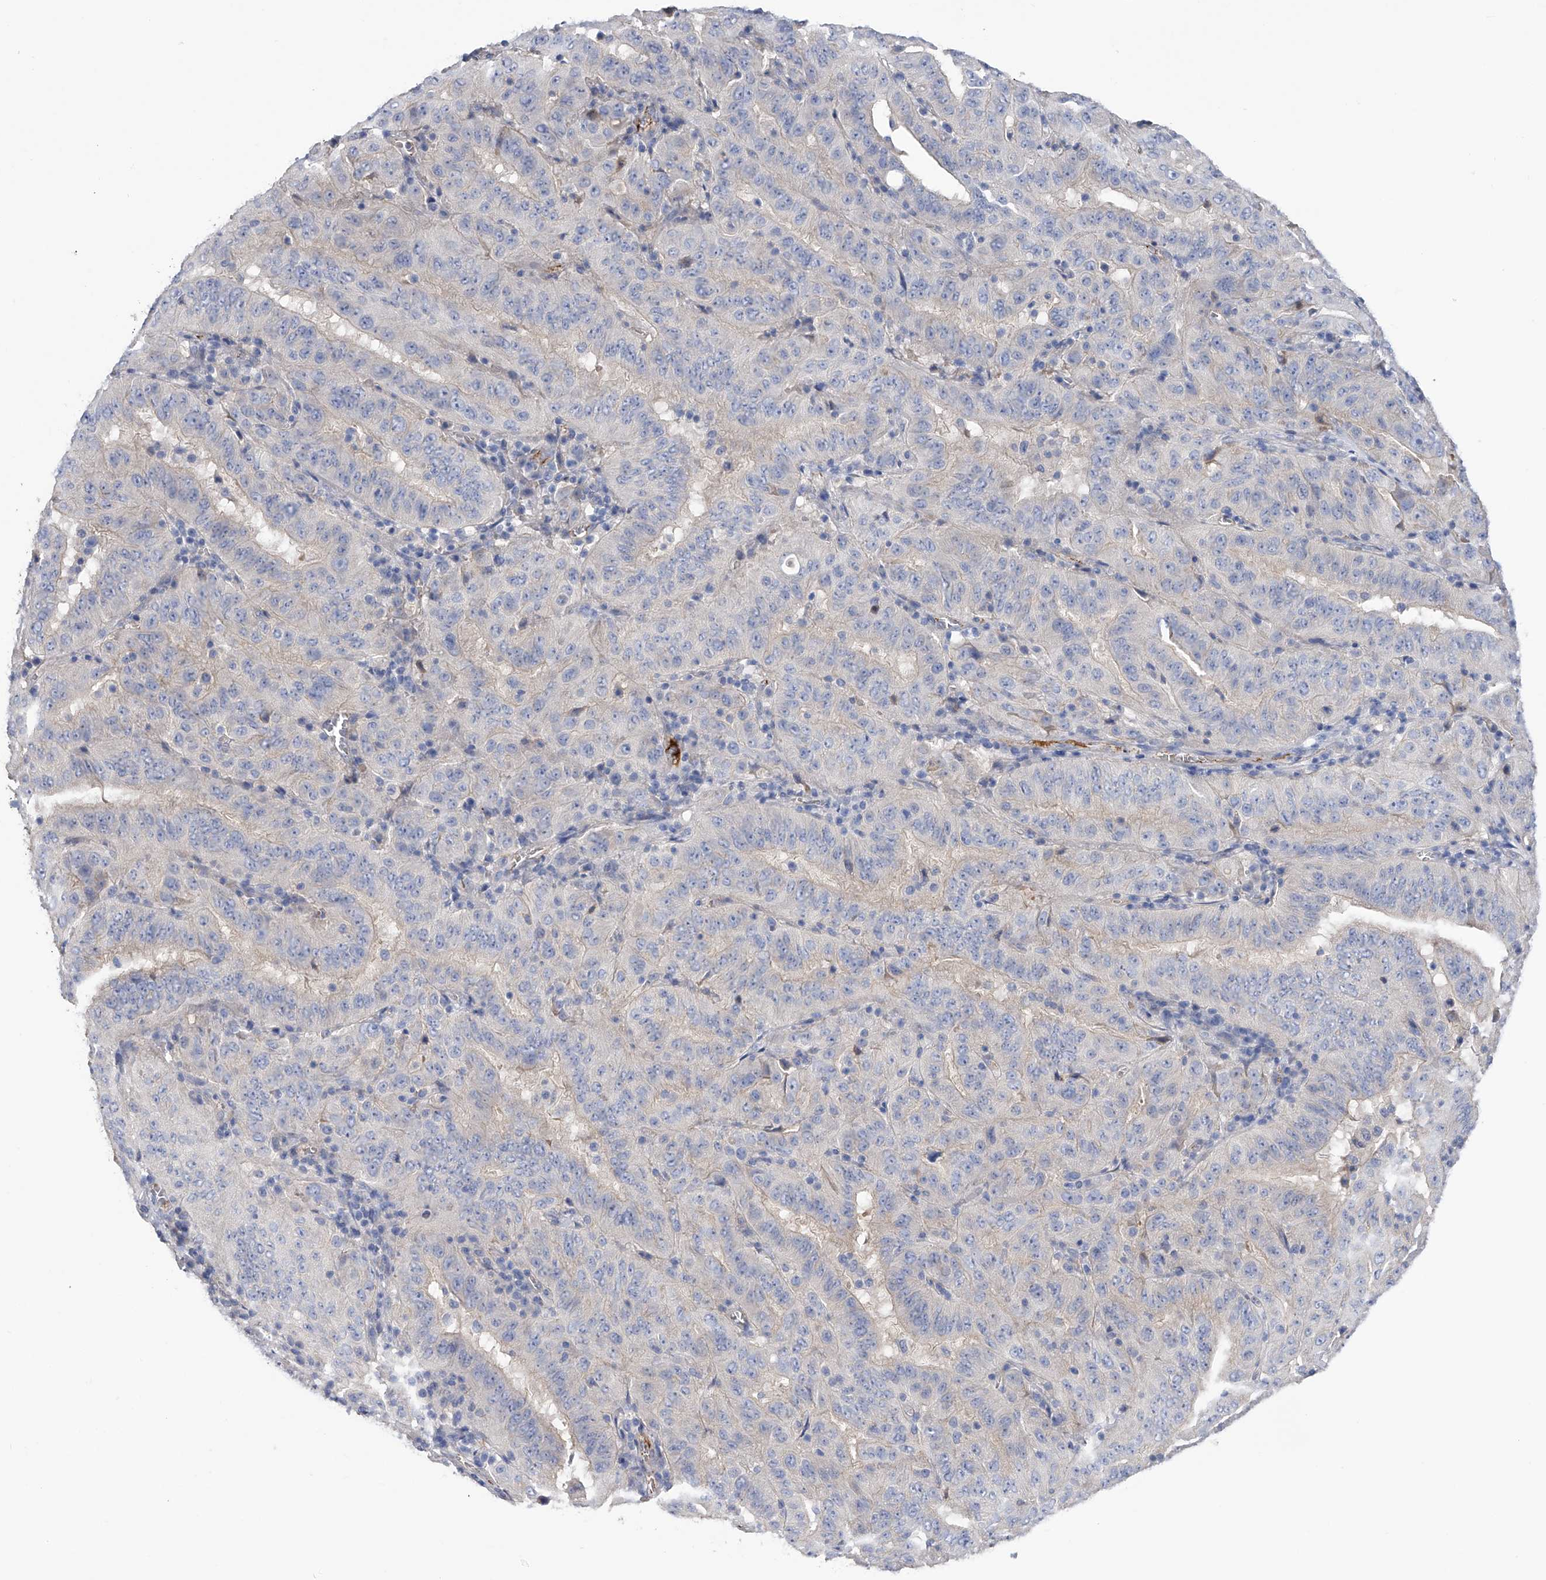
{"staining": {"intensity": "negative", "quantity": "none", "location": "none"}, "tissue": "pancreatic cancer", "cell_type": "Tumor cells", "image_type": "cancer", "snomed": [{"axis": "morphology", "description": "Adenocarcinoma, NOS"}, {"axis": "topography", "description": "Pancreas"}], "caption": "Immunohistochemistry (IHC) histopathology image of human pancreatic cancer (adenocarcinoma) stained for a protein (brown), which demonstrates no expression in tumor cells.", "gene": "RWDD2A", "patient": {"sex": "male", "age": 63}}